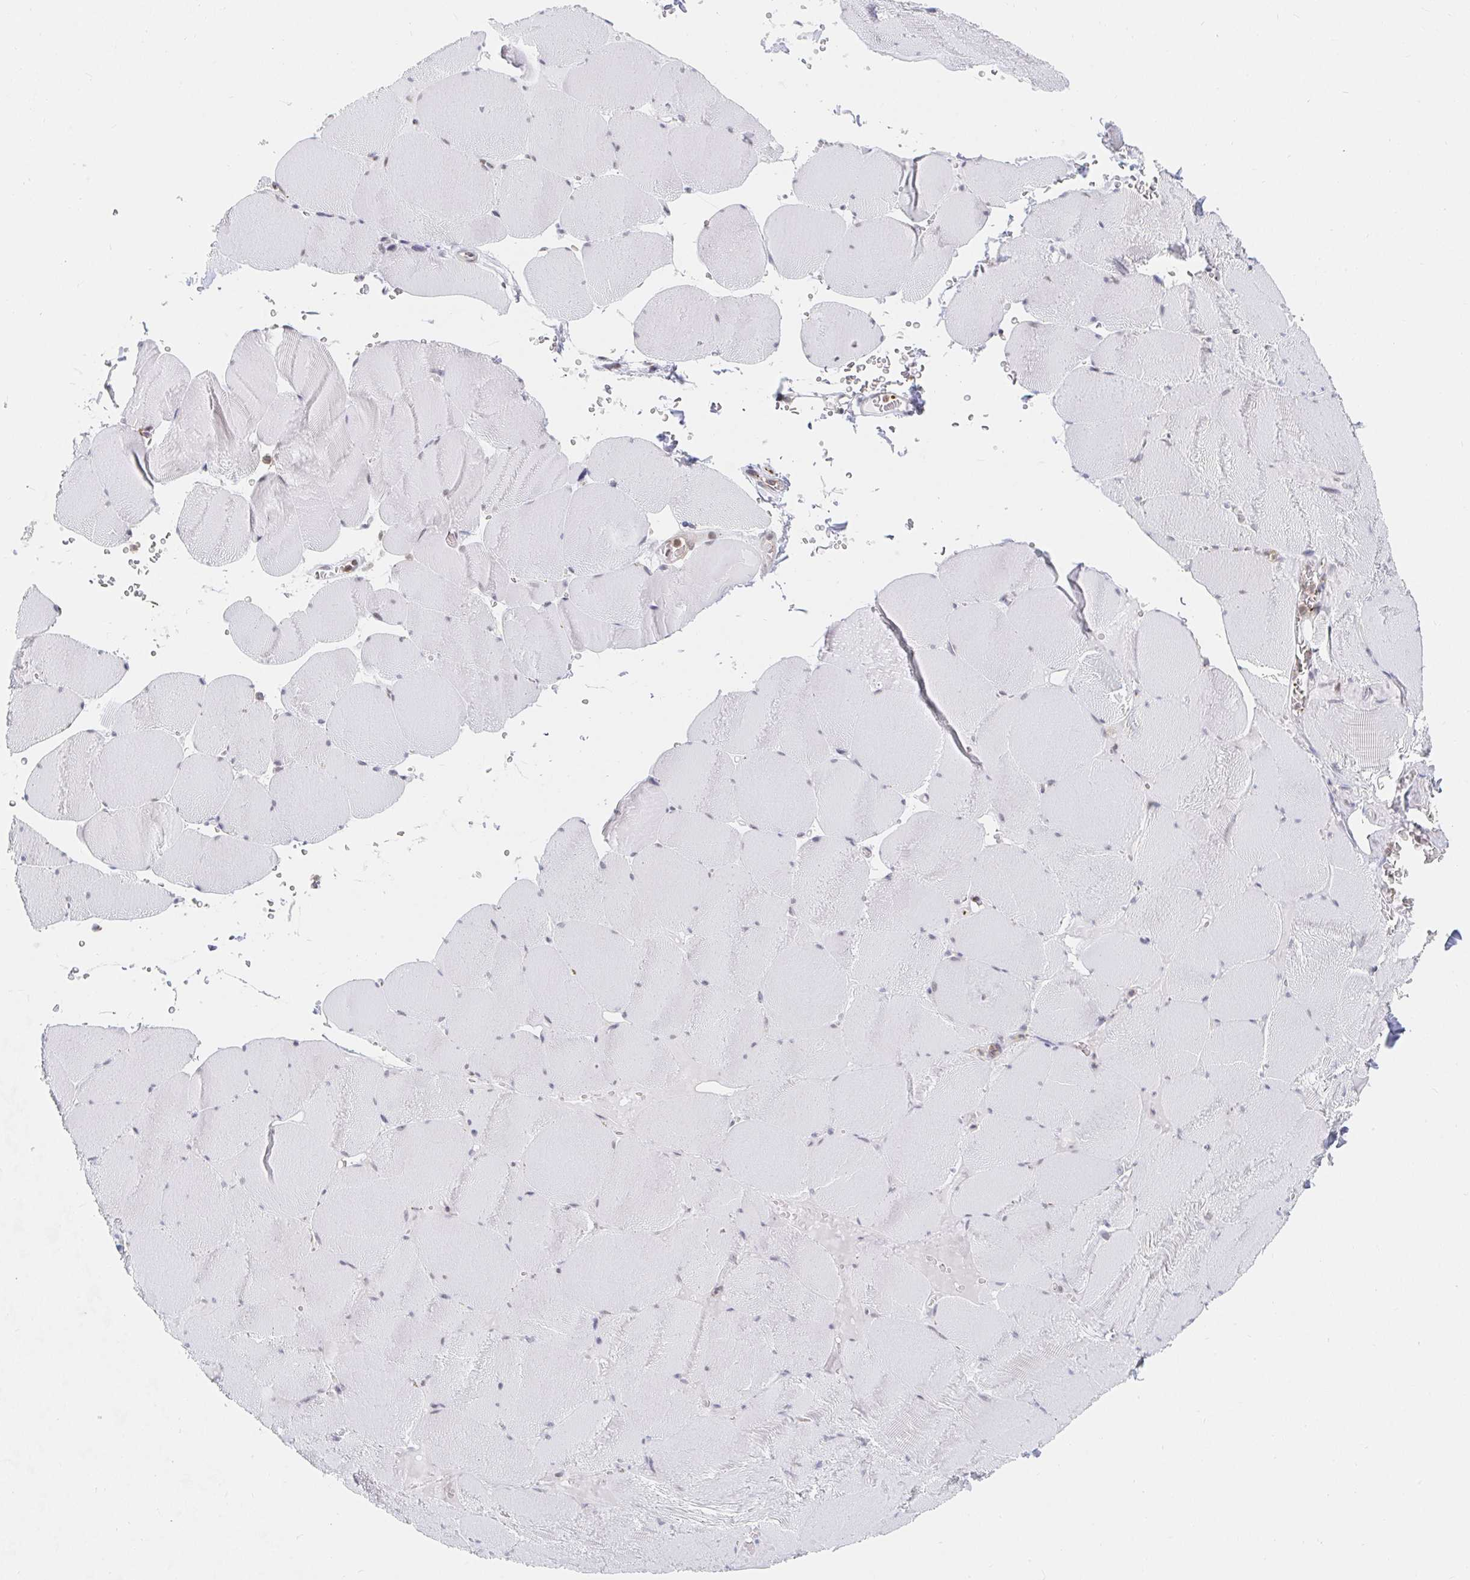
{"staining": {"intensity": "negative", "quantity": "none", "location": "none"}, "tissue": "skeletal muscle", "cell_type": "Myocytes", "image_type": "normal", "snomed": [{"axis": "morphology", "description": "Normal tissue, NOS"}, {"axis": "topography", "description": "Skeletal muscle"}, {"axis": "topography", "description": "Head-Neck"}], "caption": "This is a micrograph of immunohistochemistry staining of normal skeletal muscle, which shows no positivity in myocytes.", "gene": "CHD2", "patient": {"sex": "male", "age": 66}}